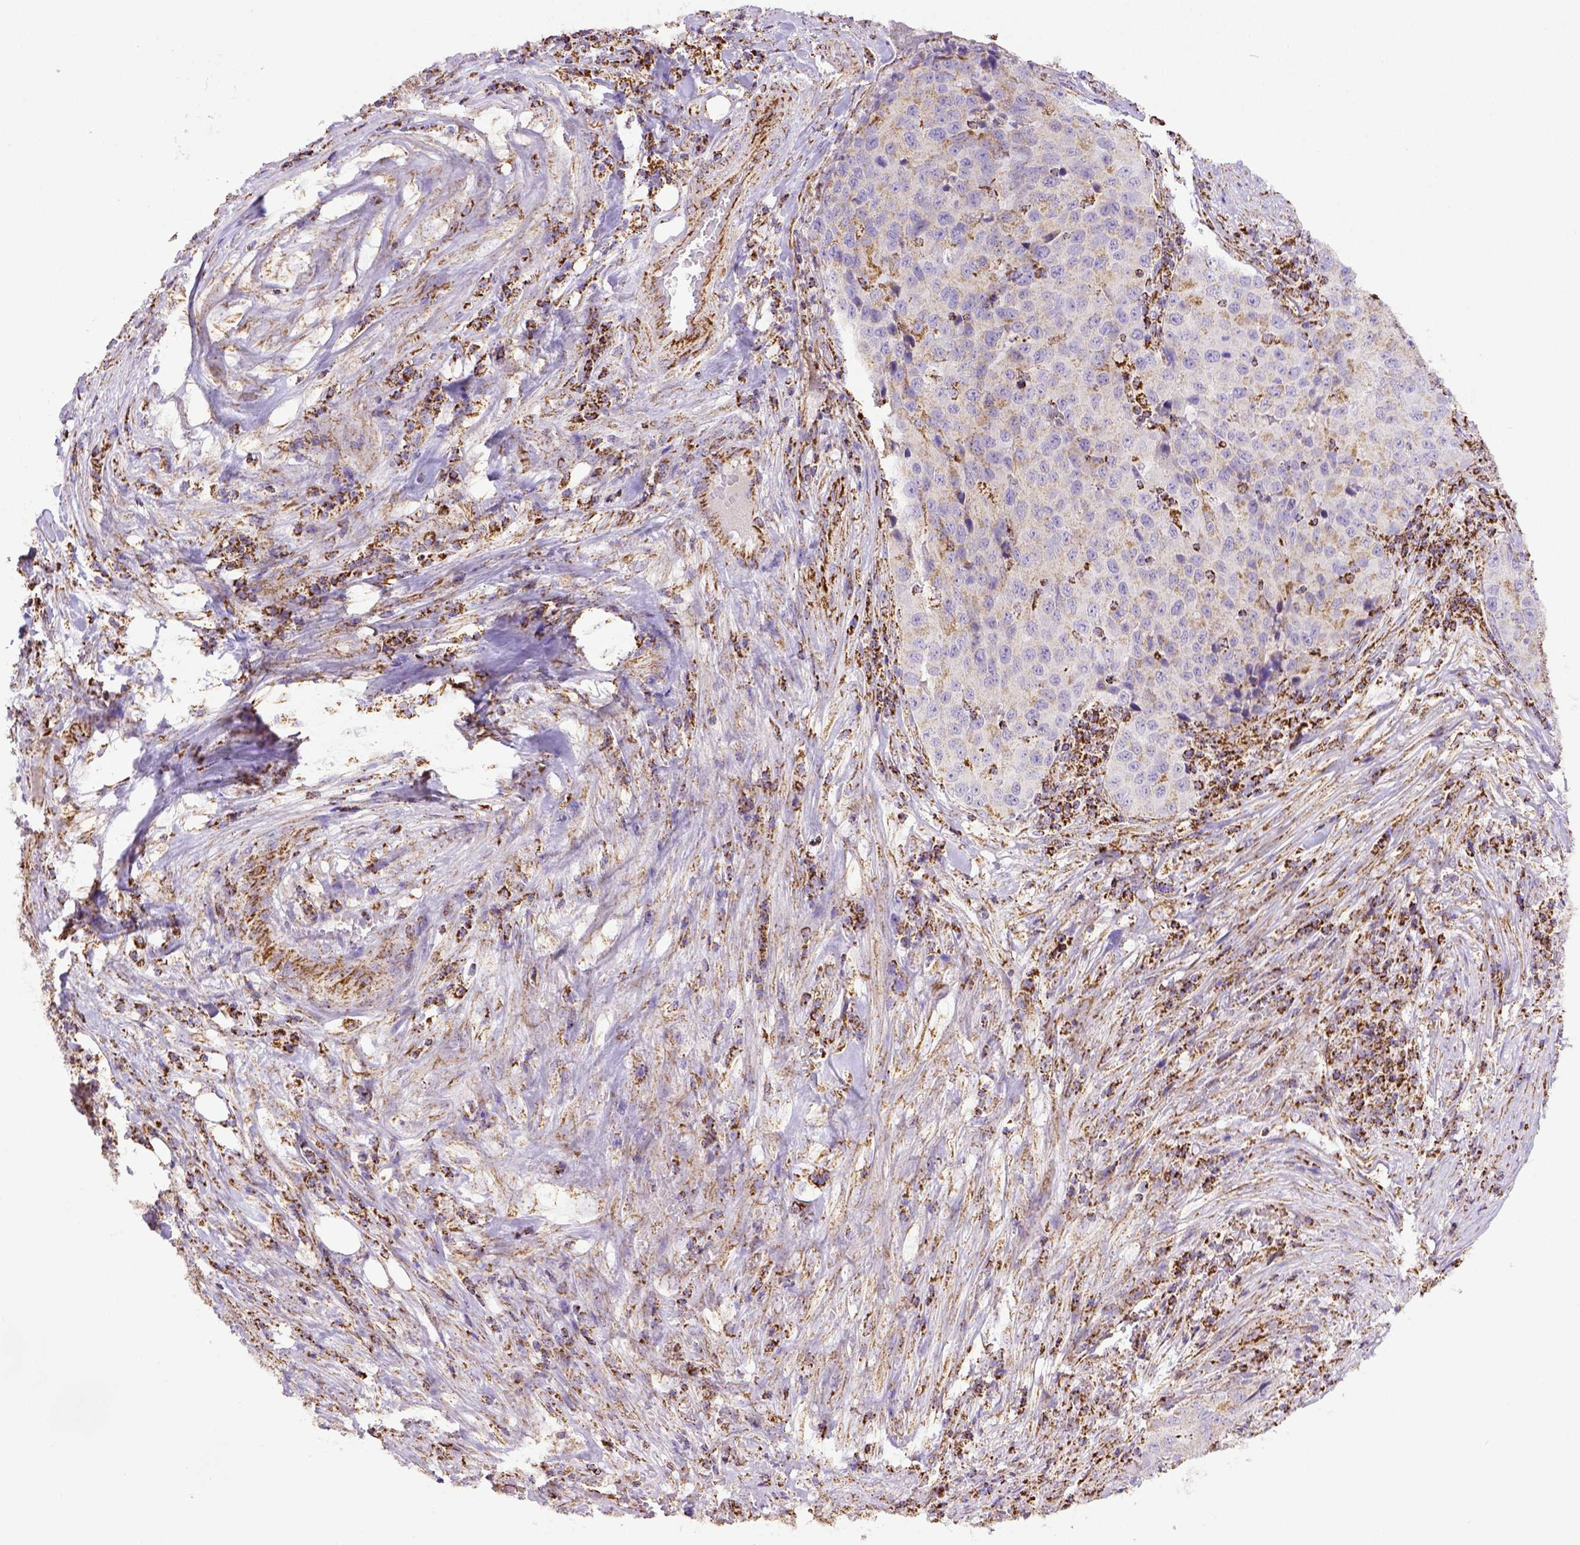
{"staining": {"intensity": "weak", "quantity": "25%-75%", "location": "cytoplasmic/membranous"}, "tissue": "stomach cancer", "cell_type": "Tumor cells", "image_type": "cancer", "snomed": [{"axis": "morphology", "description": "Adenocarcinoma, NOS"}, {"axis": "topography", "description": "Stomach"}], "caption": "Human stomach adenocarcinoma stained for a protein (brown) reveals weak cytoplasmic/membranous positive expression in approximately 25%-75% of tumor cells.", "gene": "MT-CO1", "patient": {"sex": "male", "age": 71}}